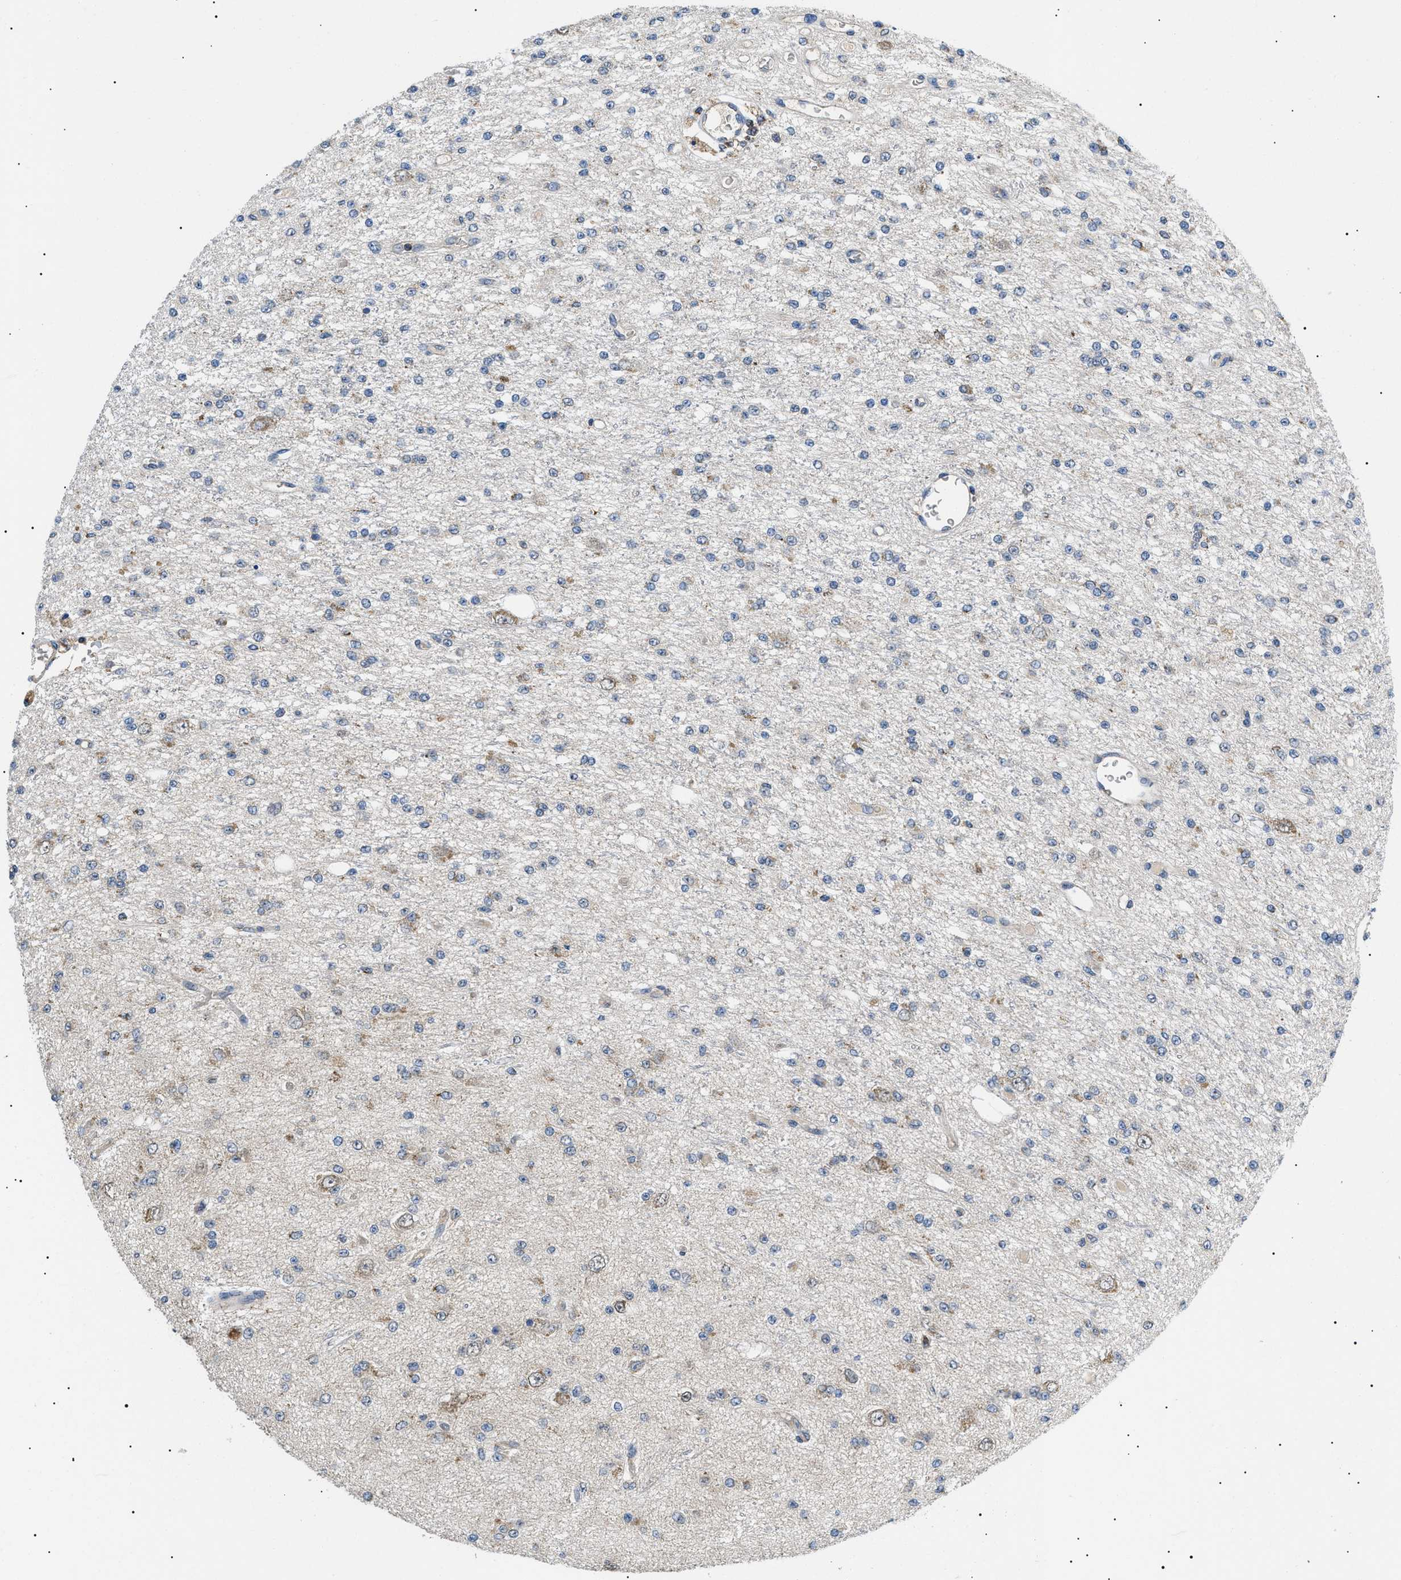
{"staining": {"intensity": "moderate", "quantity": "25%-75%", "location": "cytoplasmic/membranous"}, "tissue": "glioma", "cell_type": "Tumor cells", "image_type": "cancer", "snomed": [{"axis": "morphology", "description": "Glioma, malignant, Low grade"}, {"axis": "topography", "description": "Brain"}], "caption": "DAB (3,3'-diaminobenzidine) immunohistochemical staining of human glioma exhibits moderate cytoplasmic/membranous protein staining in about 25%-75% of tumor cells.", "gene": "TOMM6", "patient": {"sex": "male", "age": 38}}